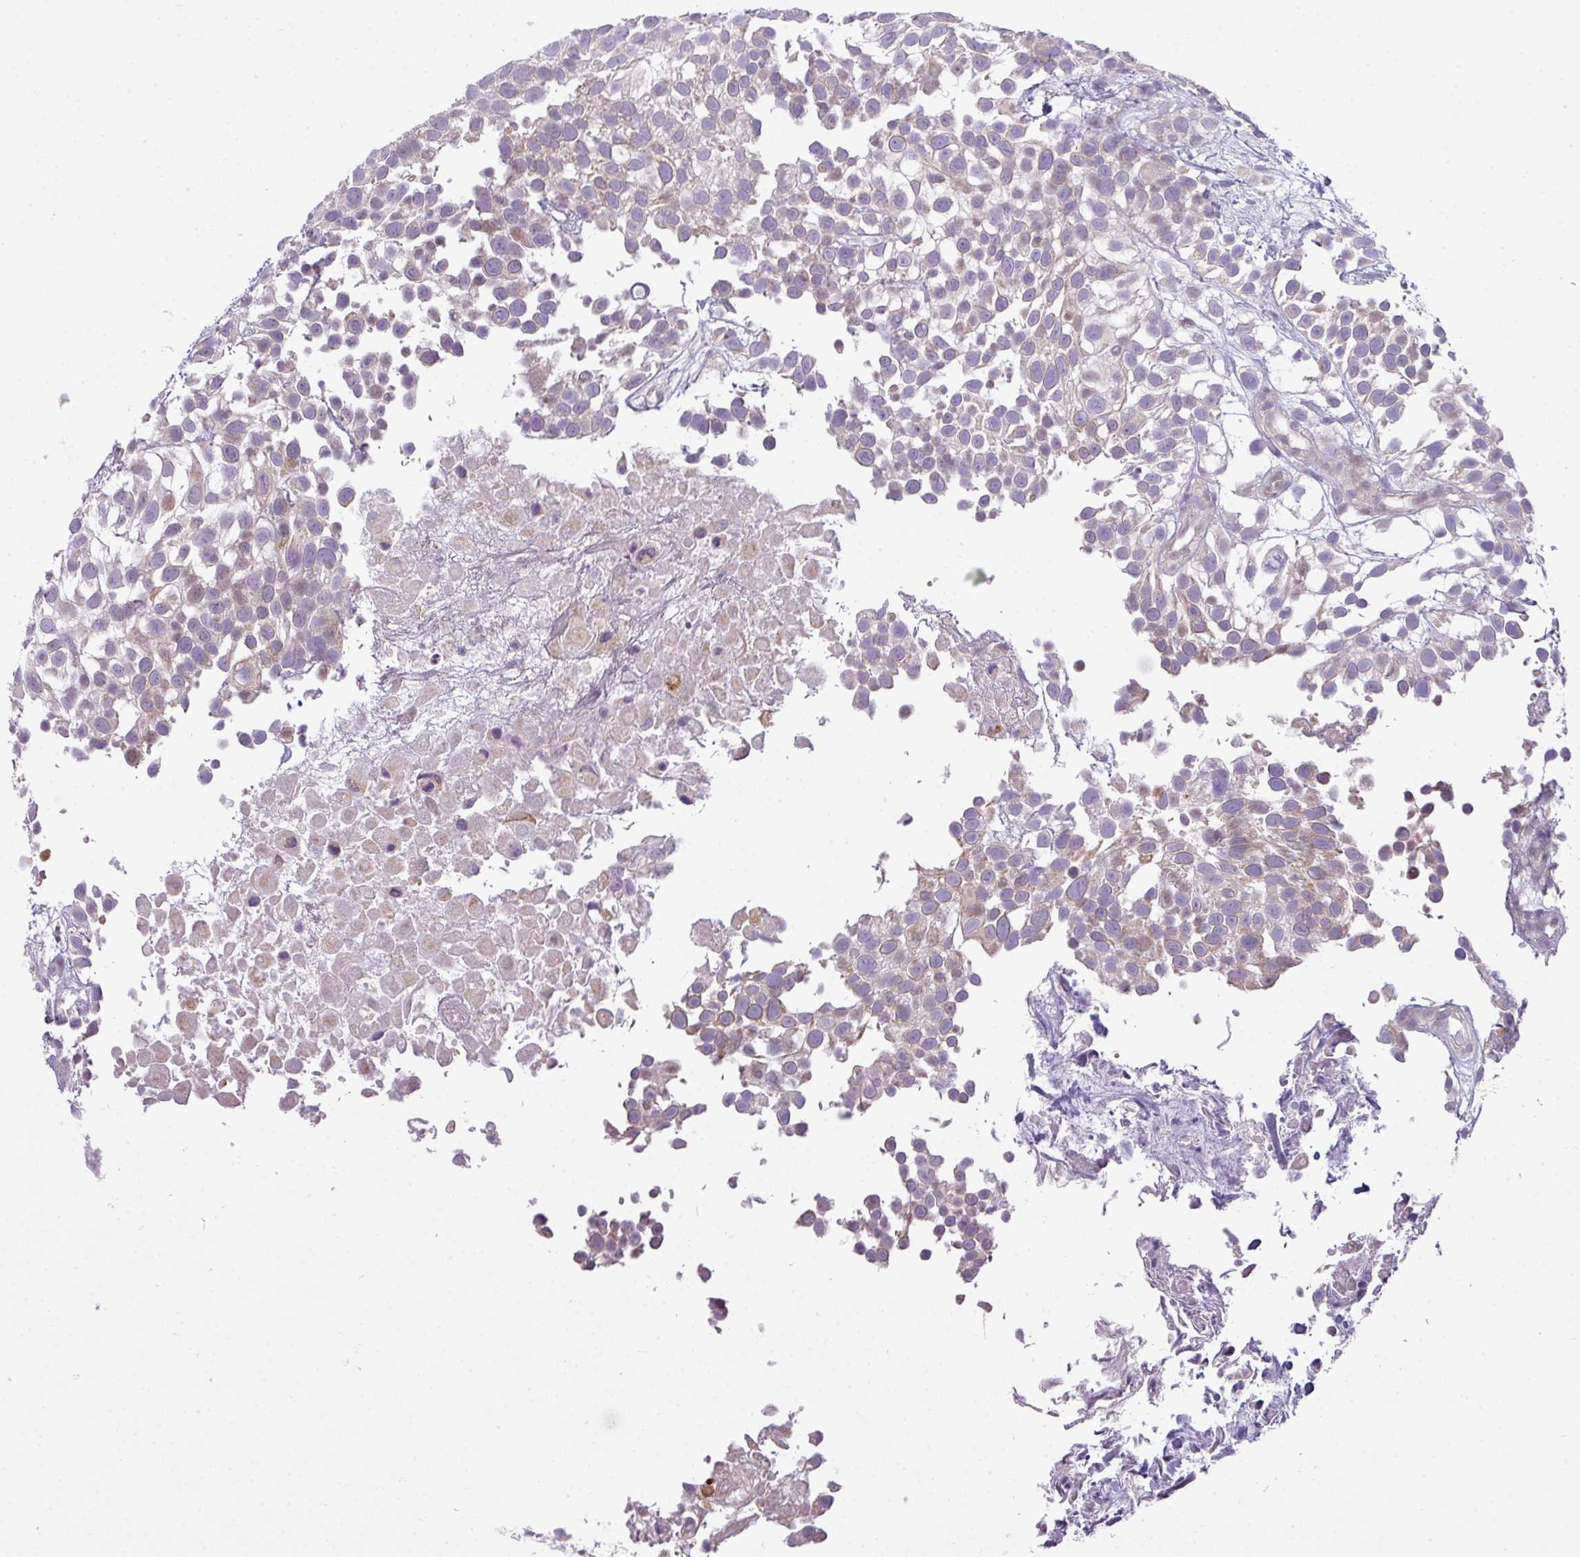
{"staining": {"intensity": "weak", "quantity": "25%-75%", "location": "cytoplasmic/membranous"}, "tissue": "urothelial cancer", "cell_type": "Tumor cells", "image_type": "cancer", "snomed": [{"axis": "morphology", "description": "Urothelial carcinoma, High grade"}, {"axis": "topography", "description": "Urinary bladder"}], "caption": "Immunohistochemistry (IHC) (DAB (3,3'-diaminobenzidine)) staining of human urothelial carcinoma (high-grade) exhibits weak cytoplasmic/membranous protein staining in about 25%-75% of tumor cells.", "gene": "STAT5A", "patient": {"sex": "male", "age": 56}}